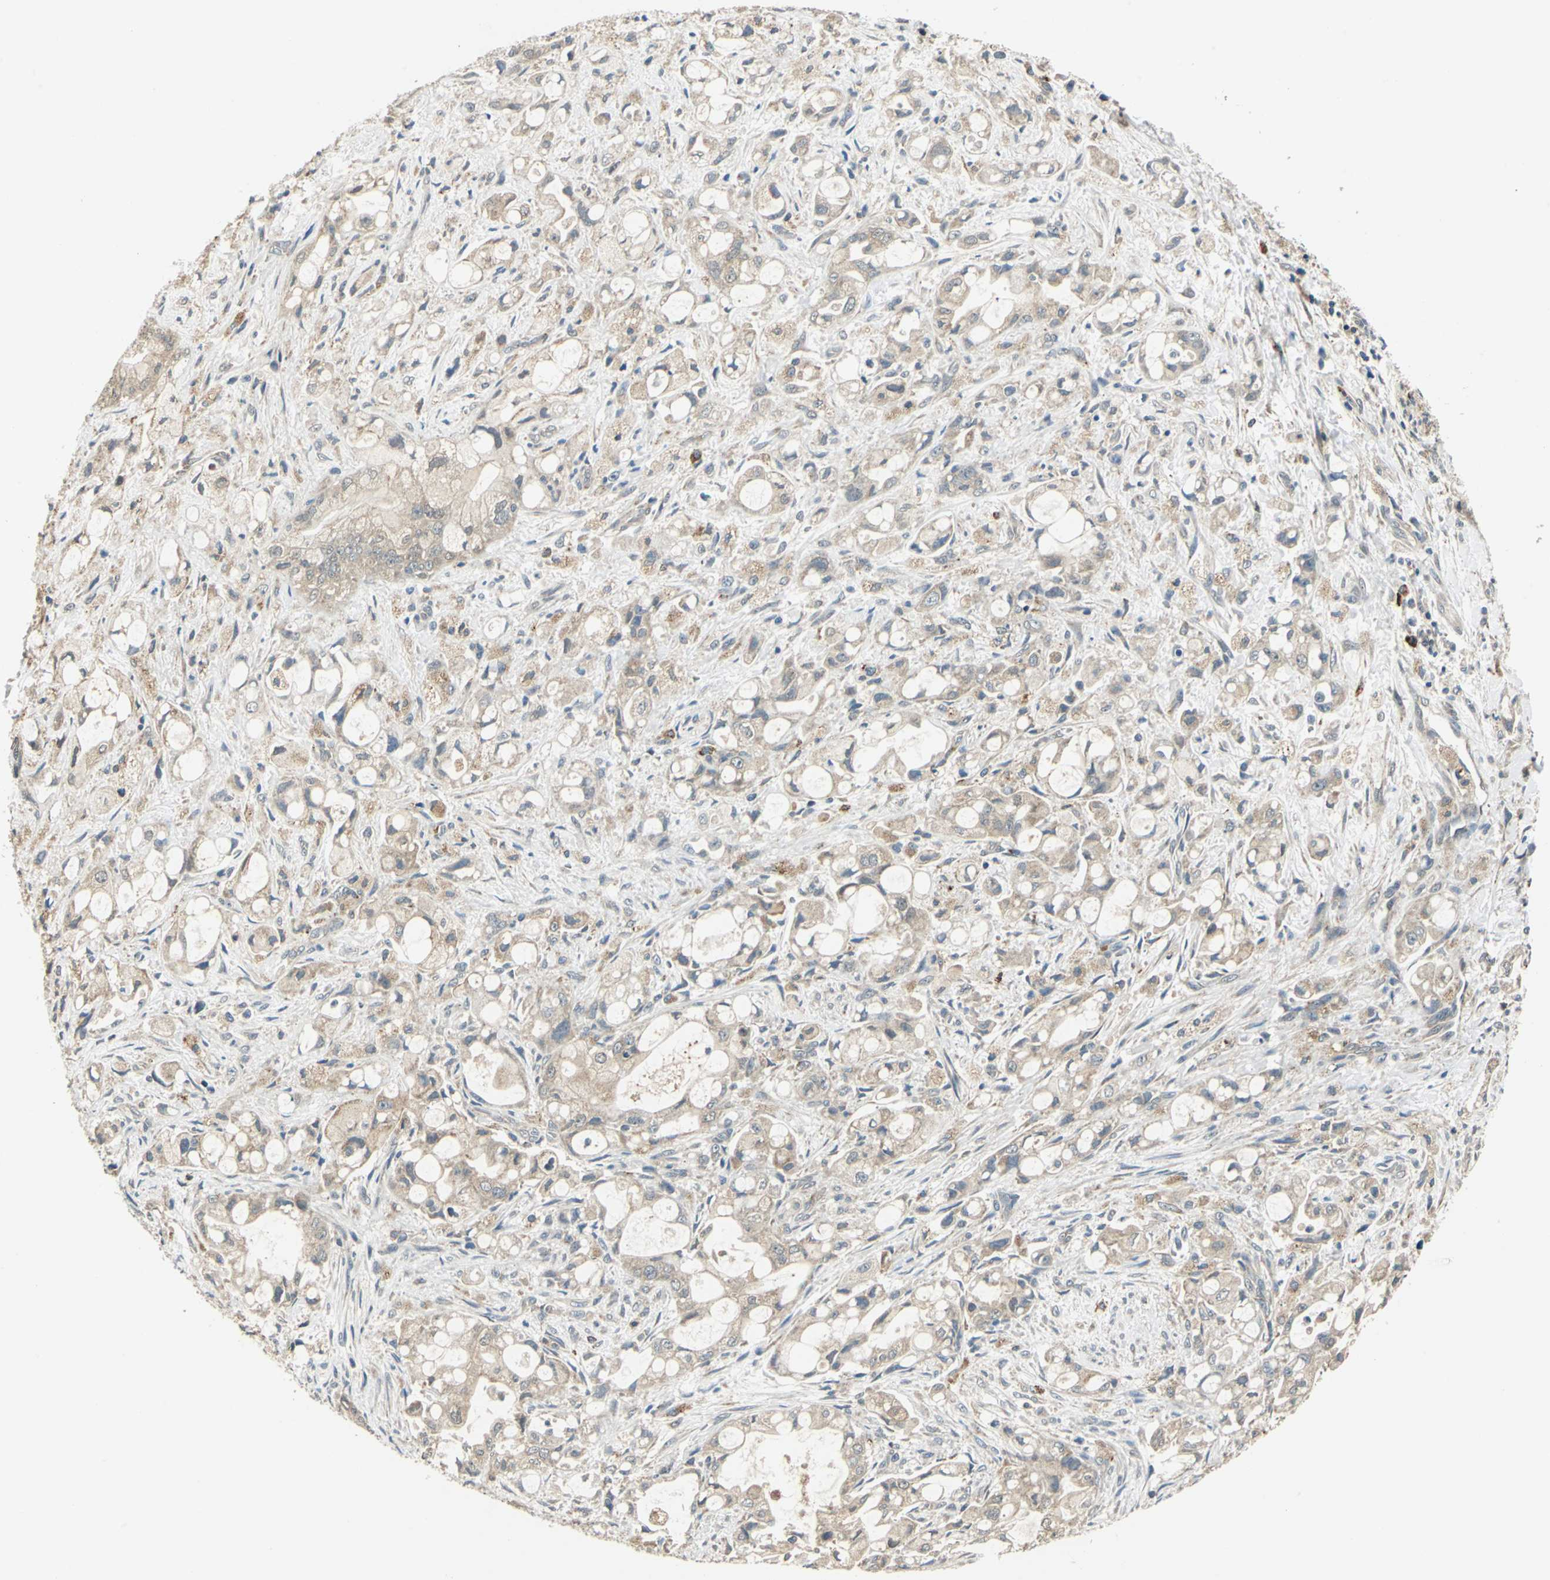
{"staining": {"intensity": "weak", "quantity": ">75%", "location": "cytoplasmic/membranous"}, "tissue": "pancreatic cancer", "cell_type": "Tumor cells", "image_type": "cancer", "snomed": [{"axis": "morphology", "description": "Adenocarcinoma, NOS"}, {"axis": "topography", "description": "Pancreas"}], "caption": "Pancreatic cancer (adenocarcinoma) stained for a protein (brown) exhibits weak cytoplasmic/membranous positive staining in about >75% of tumor cells.", "gene": "NIT1", "patient": {"sex": "male", "age": 79}}